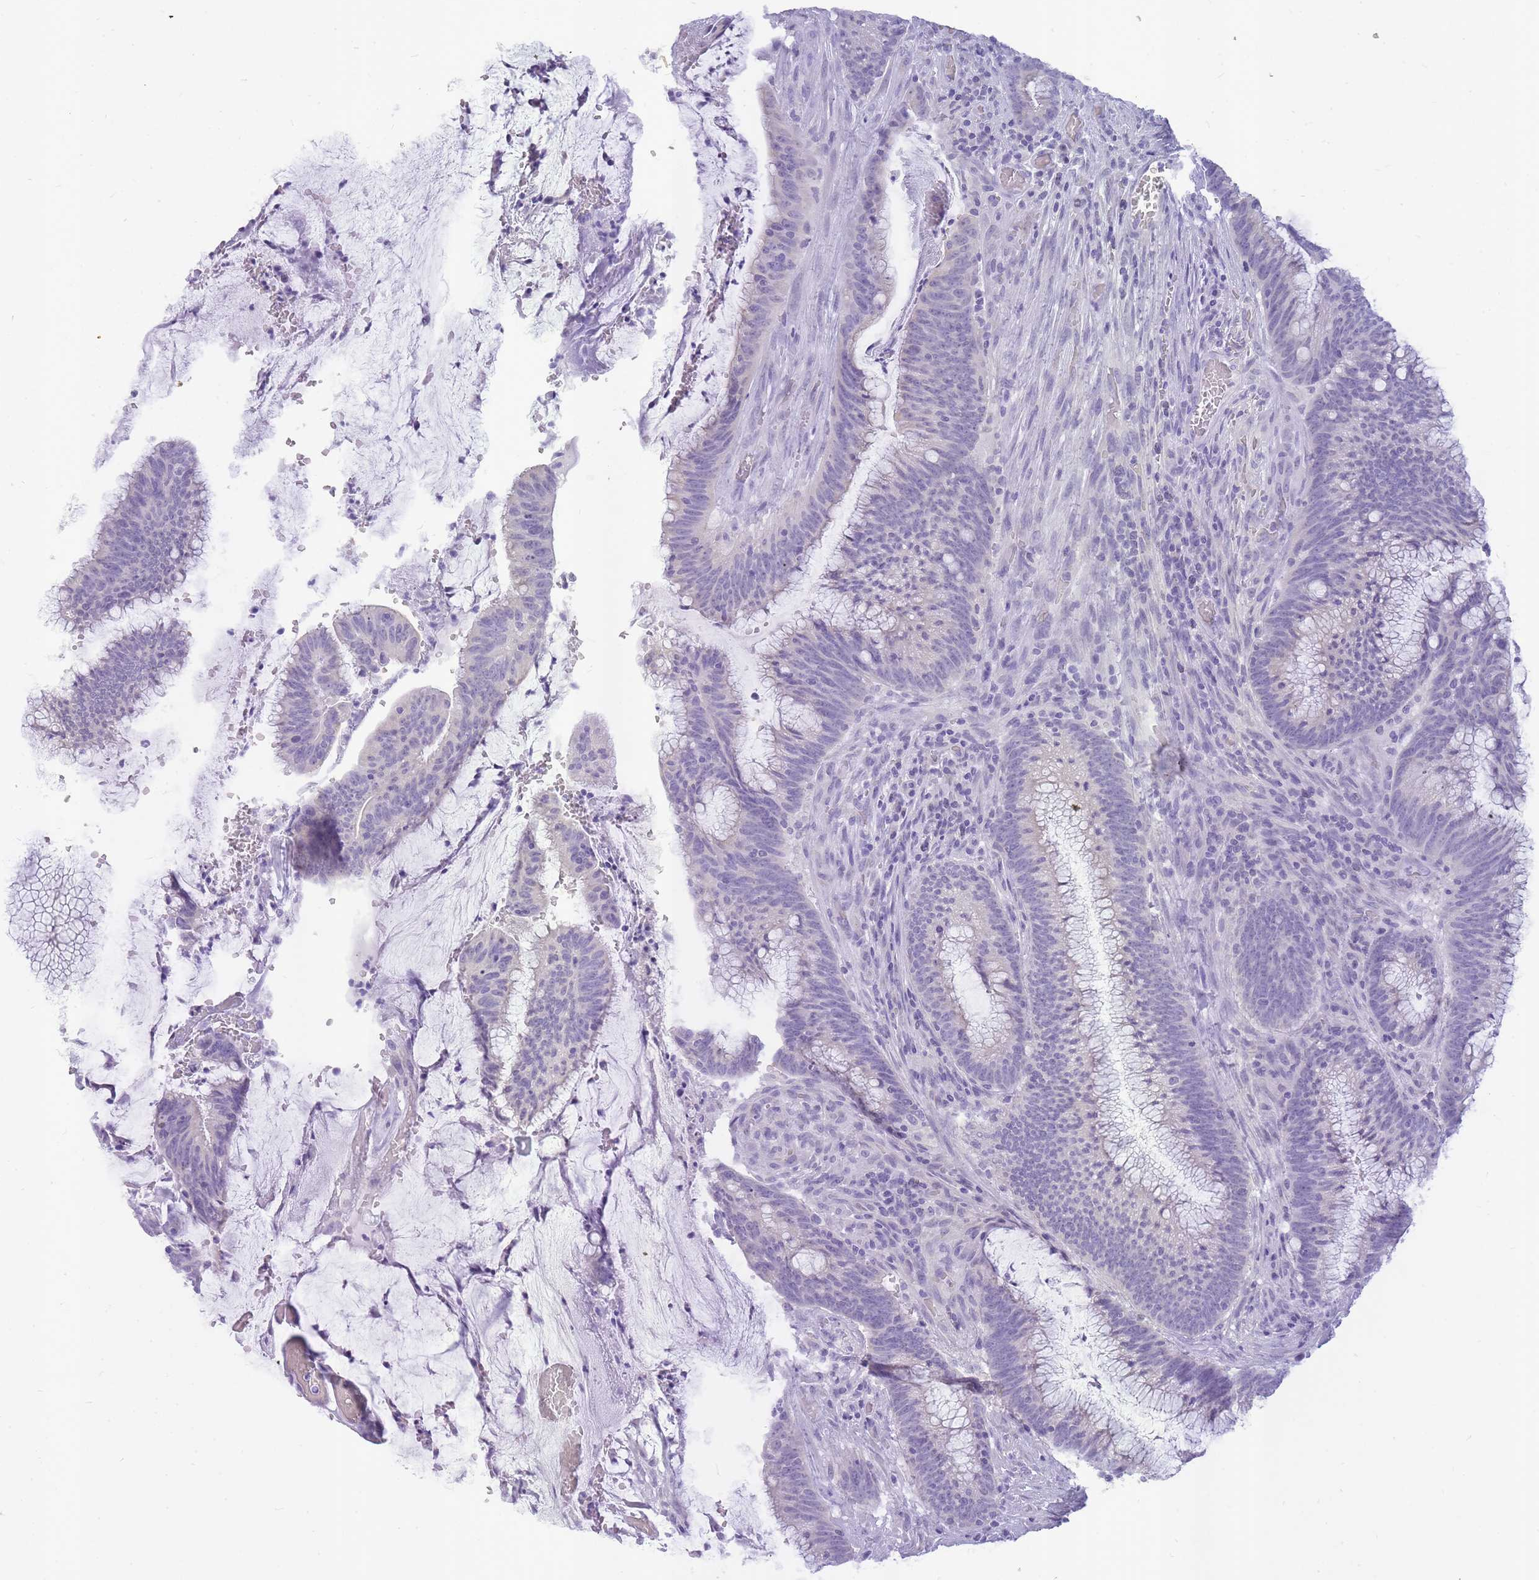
{"staining": {"intensity": "negative", "quantity": "none", "location": "none"}, "tissue": "colorectal cancer", "cell_type": "Tumor cells", "image_type": "cancer", "snomed": [{"axis": "morphology", "description": "Adenocarcinoma, NOS"}, {"axis": "topography", "description": "Rectum"}], "caption": "Tumor cells are negative for protein expression in human colorectal cancer.", "gene": "INS", "patient": {"sex": "female", "age": 77}}